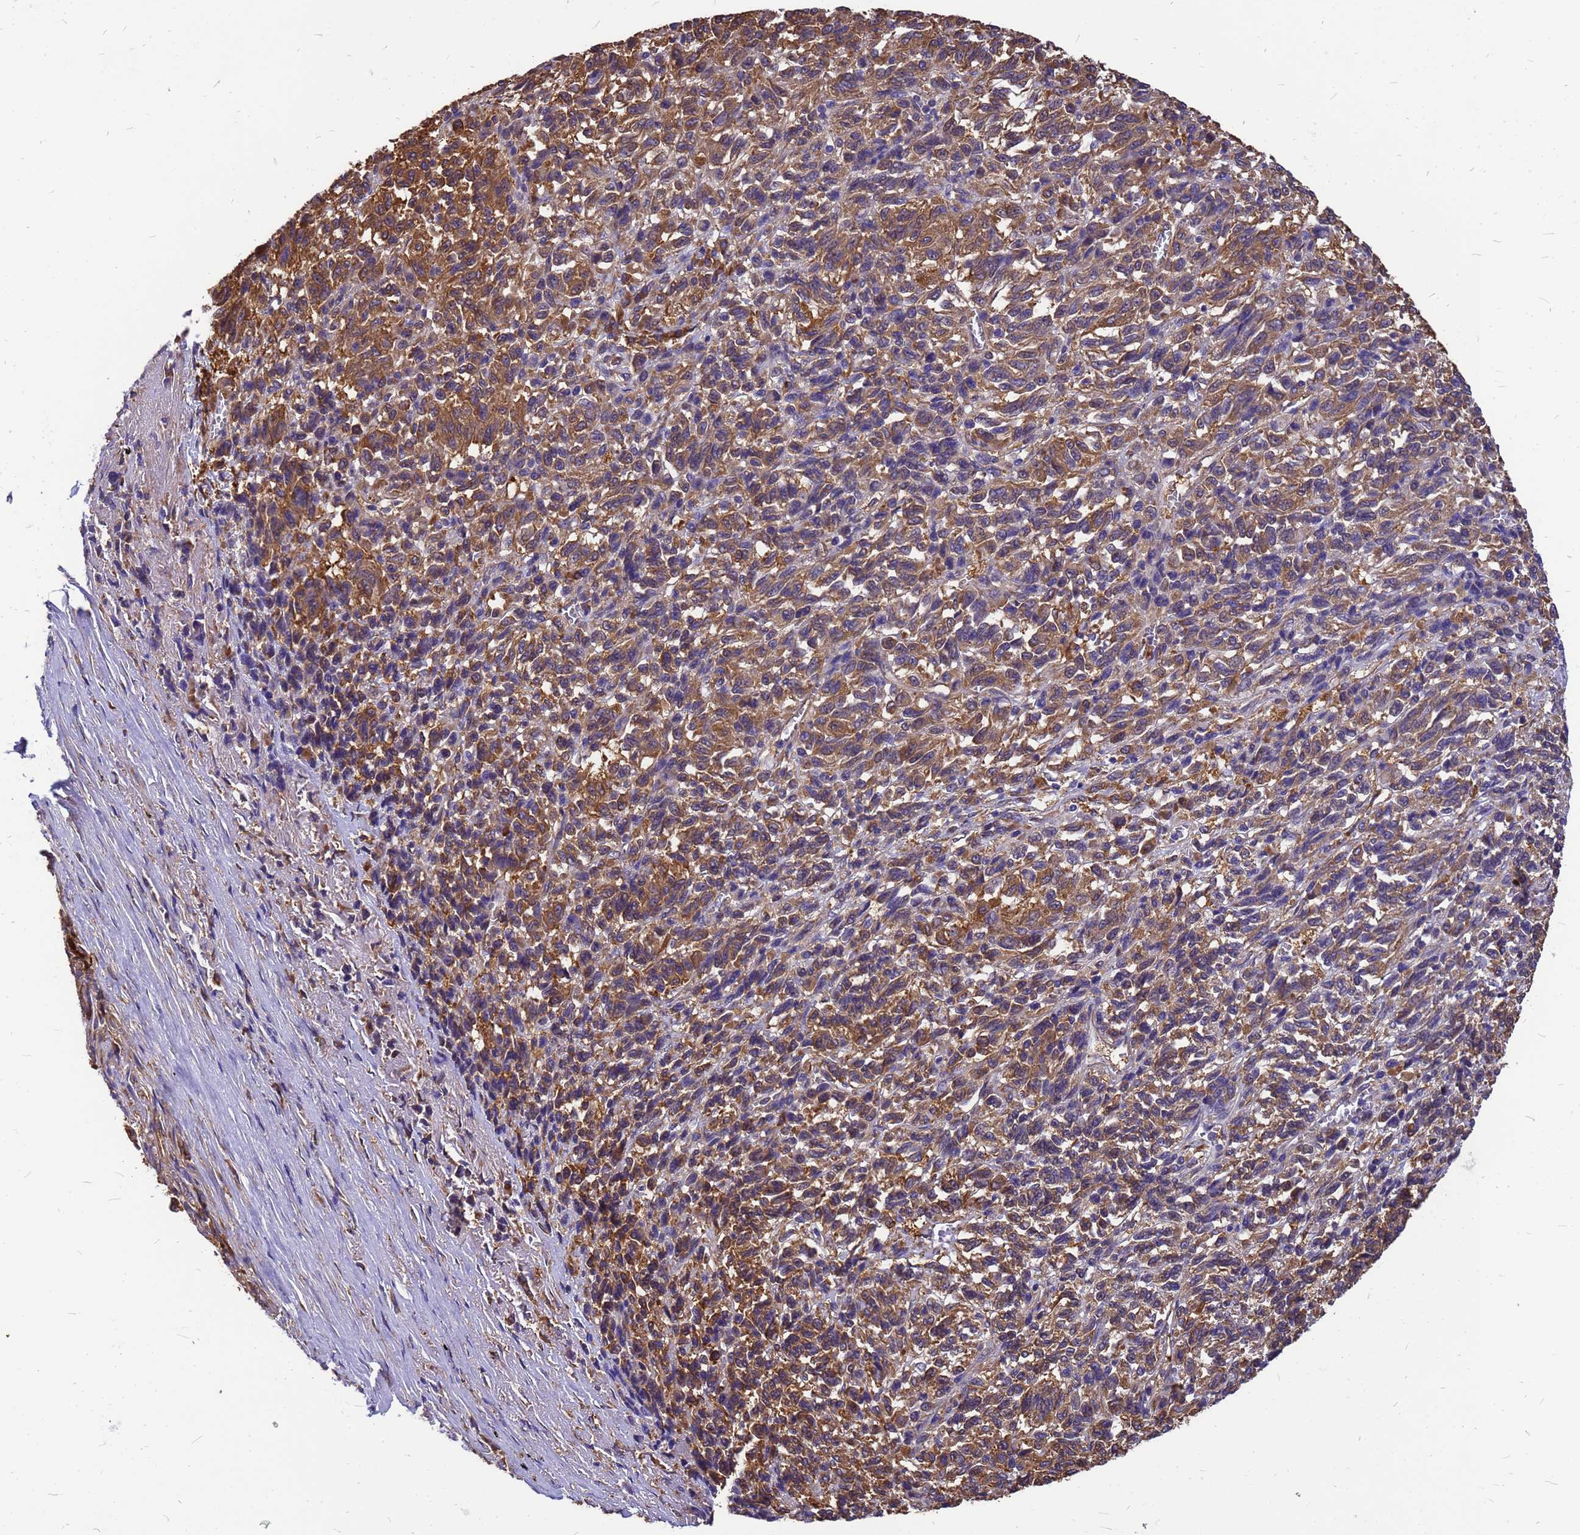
{"staining": {"intensity": "moderate", "quantity": ">75%", "location": "cytoplasmic/membranous"}, "tissue": "melanoma", "cell_type": "Tumor cells", "image_type": "cancer", "snomed": [{"axis": "morphology", "description": "Malignant melanoma, Metastatic site"}, {"axis": "topography", "description": "Lung"}], "caption": "Immunohistochemistry (DAB) staining of human malignant melanoma (metastatic site) displays moderate cytoplasmic/membranous protein expression in about >75% of tumor cells.", "gene": "GID4", "patient": {"sex": "male", "age": 64}}